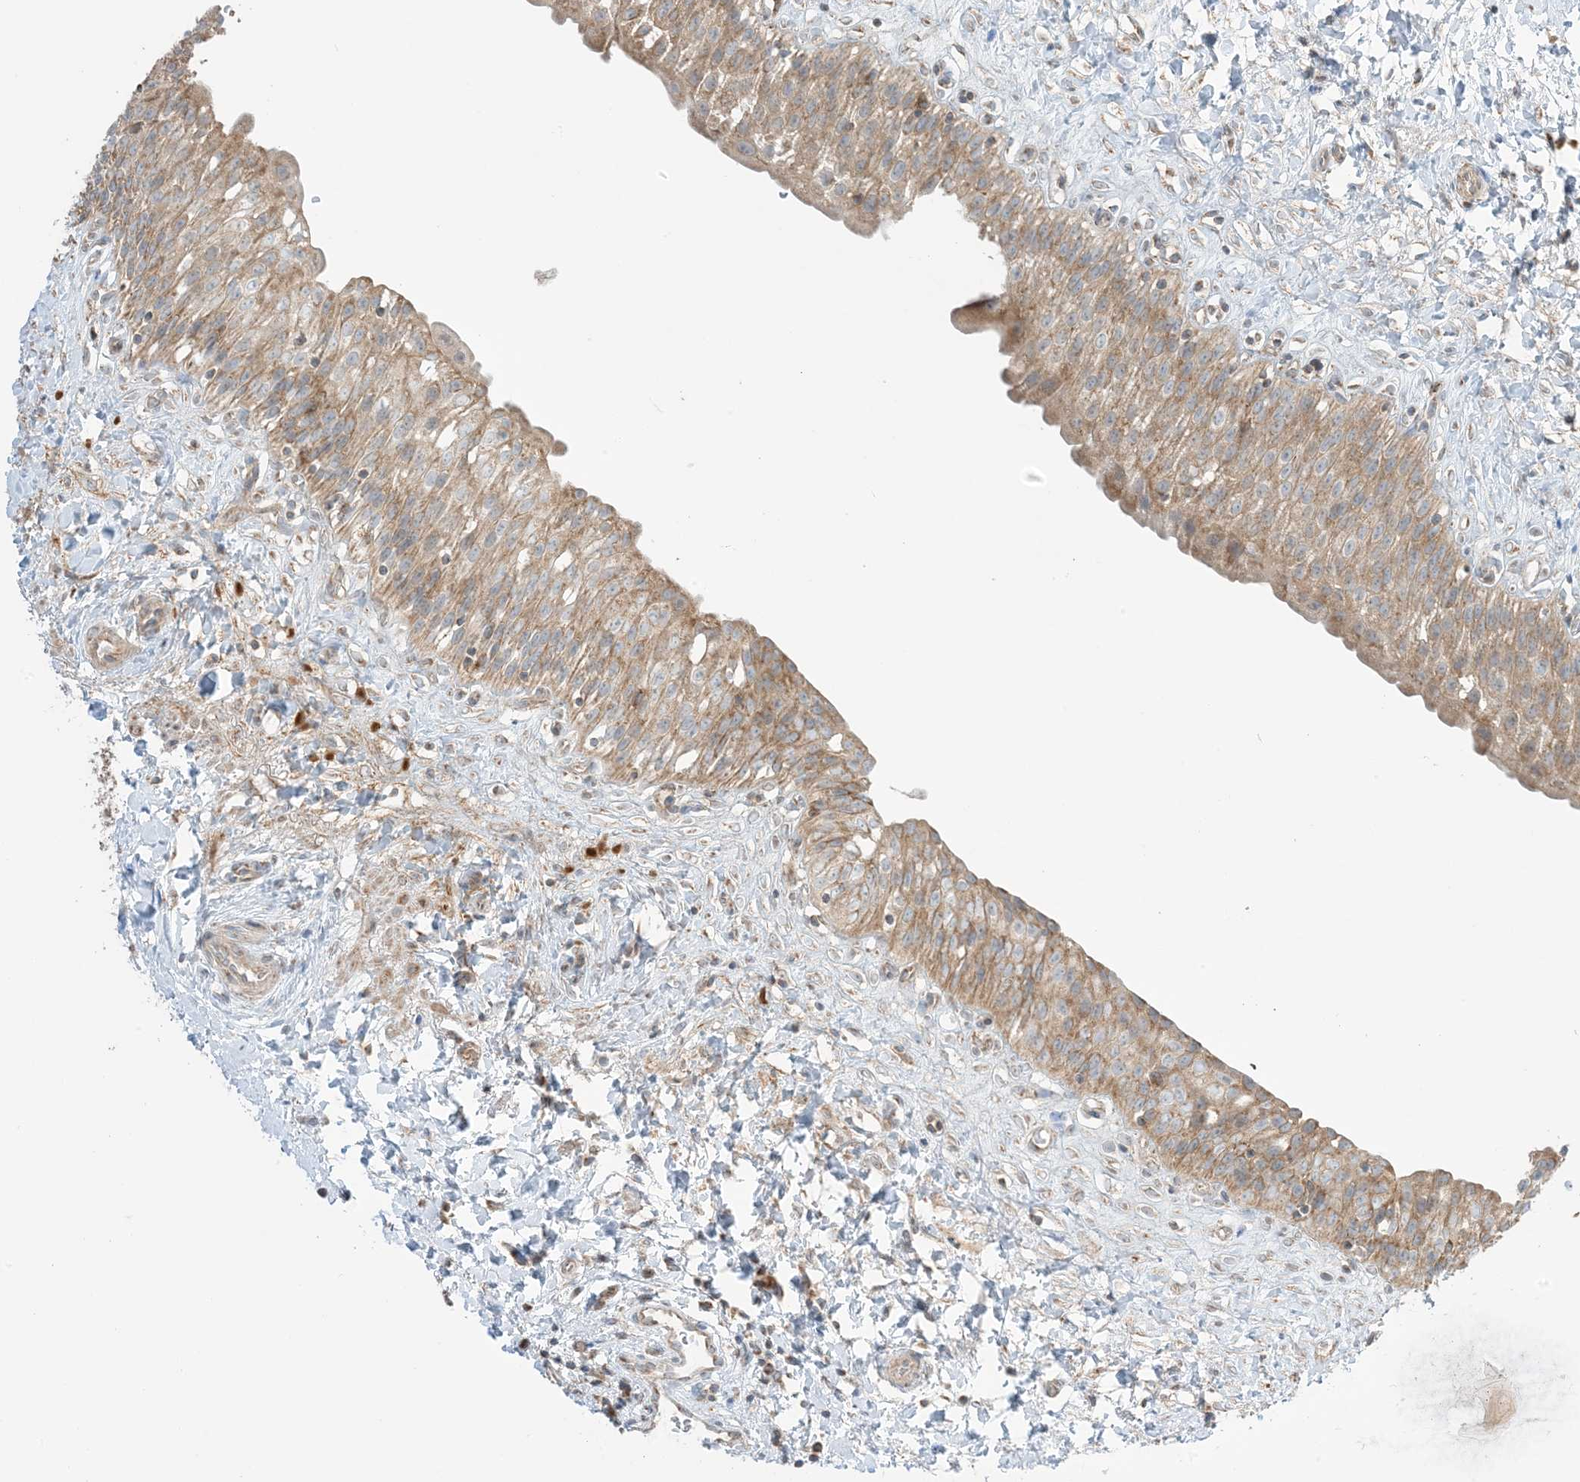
{"staining": {"intensity": "moderate", "quantity": ">75%", "location": "cytoplasmic/membranous"}, "tissue": "urinary bladder", "cell_type": "Urothelial cells", "image_type": "normal", "snomed": [{"axis": "morphology", "description": "Normal tissue, NOS"}, {"axis": "topography", "description": "Urinary bladder"}], "caption": "This micrograph reveals immunohistochemistry (IHC) staining of unremarkable urinary bladder, with medium moderate cytoplasmic/membranous positivity in approximately >75% of urothelial cells.", "gene": "N4BP3", "patient": {"sex": "male", "age": 51}}